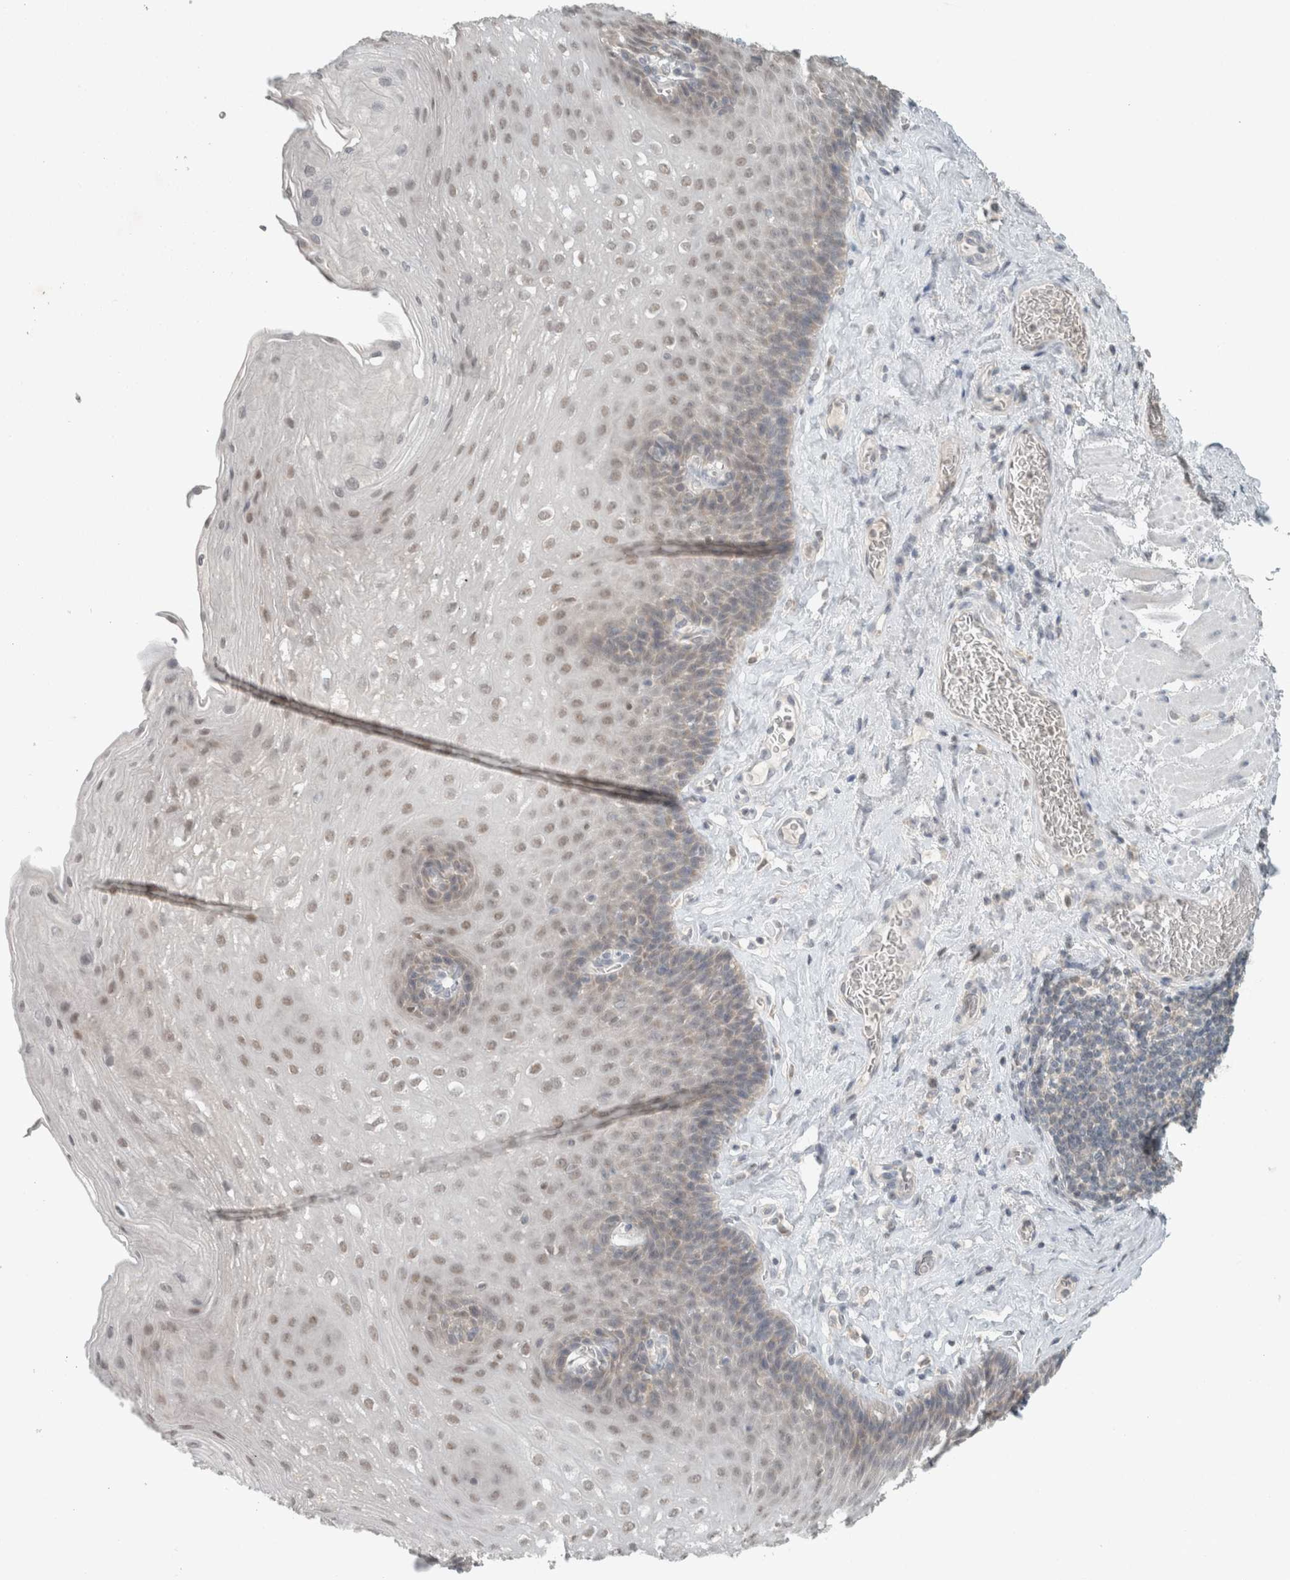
{"staining": {"intensity": "weak", "quantity": "25%-75%", "location": "nuclear"}, "tissue": "esophagus", "cell_type": "Squamous epithelial cells", "image_type": "normal", "snomed": [{"axis": "morphology", "description": "Normal tissue, NOS"}, {"axis": "topography", "description": "Esophagus"}], "caption": "DAB immunohistochemical staining of unremarkable esophagus displays weak nuclear protein staining in approximately 25%-75% of squamous epithelial cells.", "gene": "TRIT1", "patient": {"sex": "female", "age": 66}}